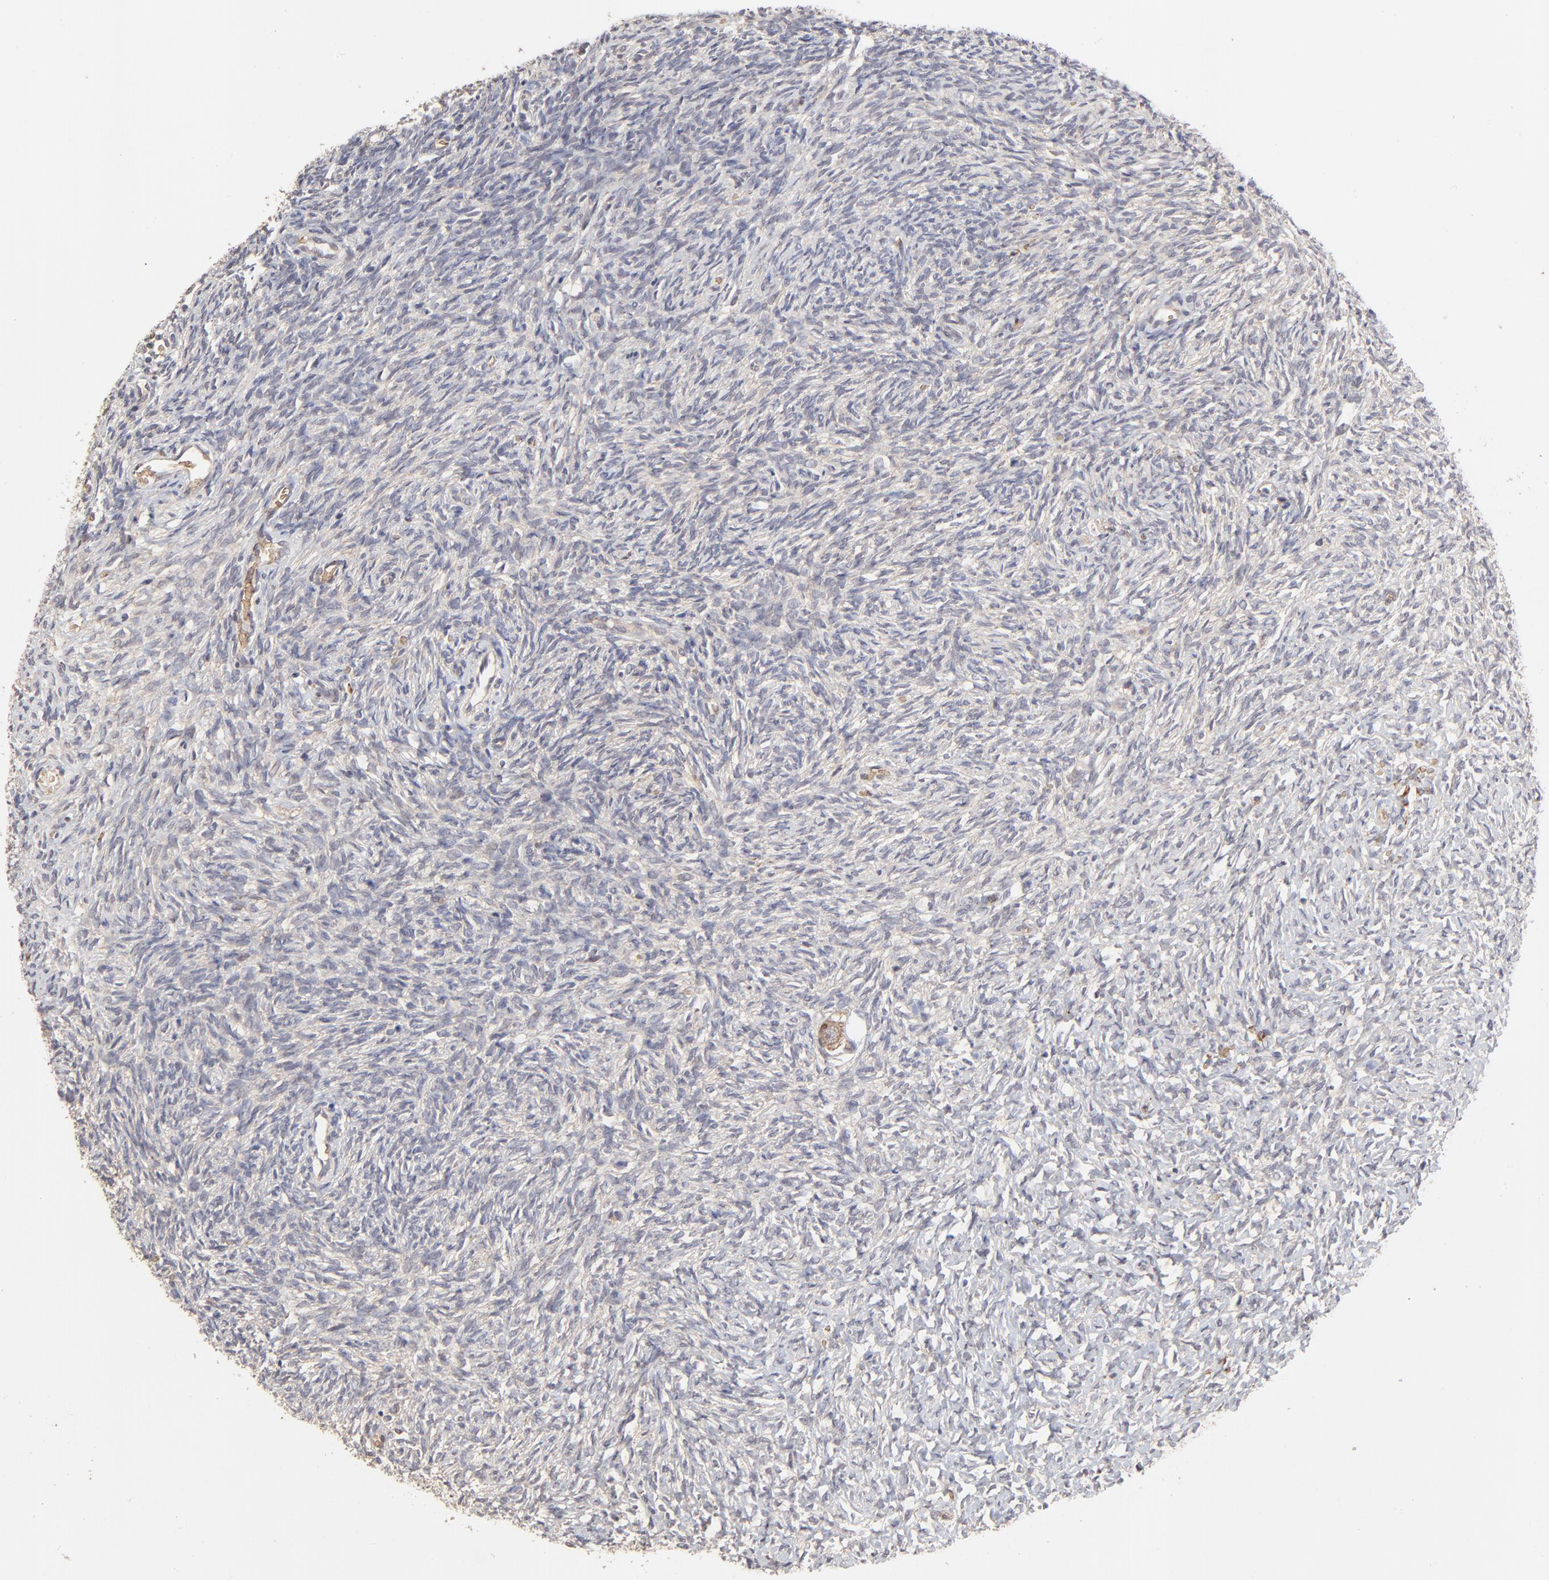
{"staining": {"intensity": "negative", "quantity": "none", "location": "none"}, "tissue": "ovary", "cell_type": "Ovarian stroma cells", "image_type": "normal", "snomed": [{"axis": "morphology", "description": "Normal tissue, NOS"}, {"axis": "topography", "description": "Ovary"}], "caption": "Immunohistochemistry (IHC) photomicrograph of unremarkable ovary: human ovary stained with DAB (3,3'-diaminobenzidine) shows no significant protein positivity in ovarian stroma cells.", "gene": "FRMD8", "patient": {"sex": "female", "age": 35}}